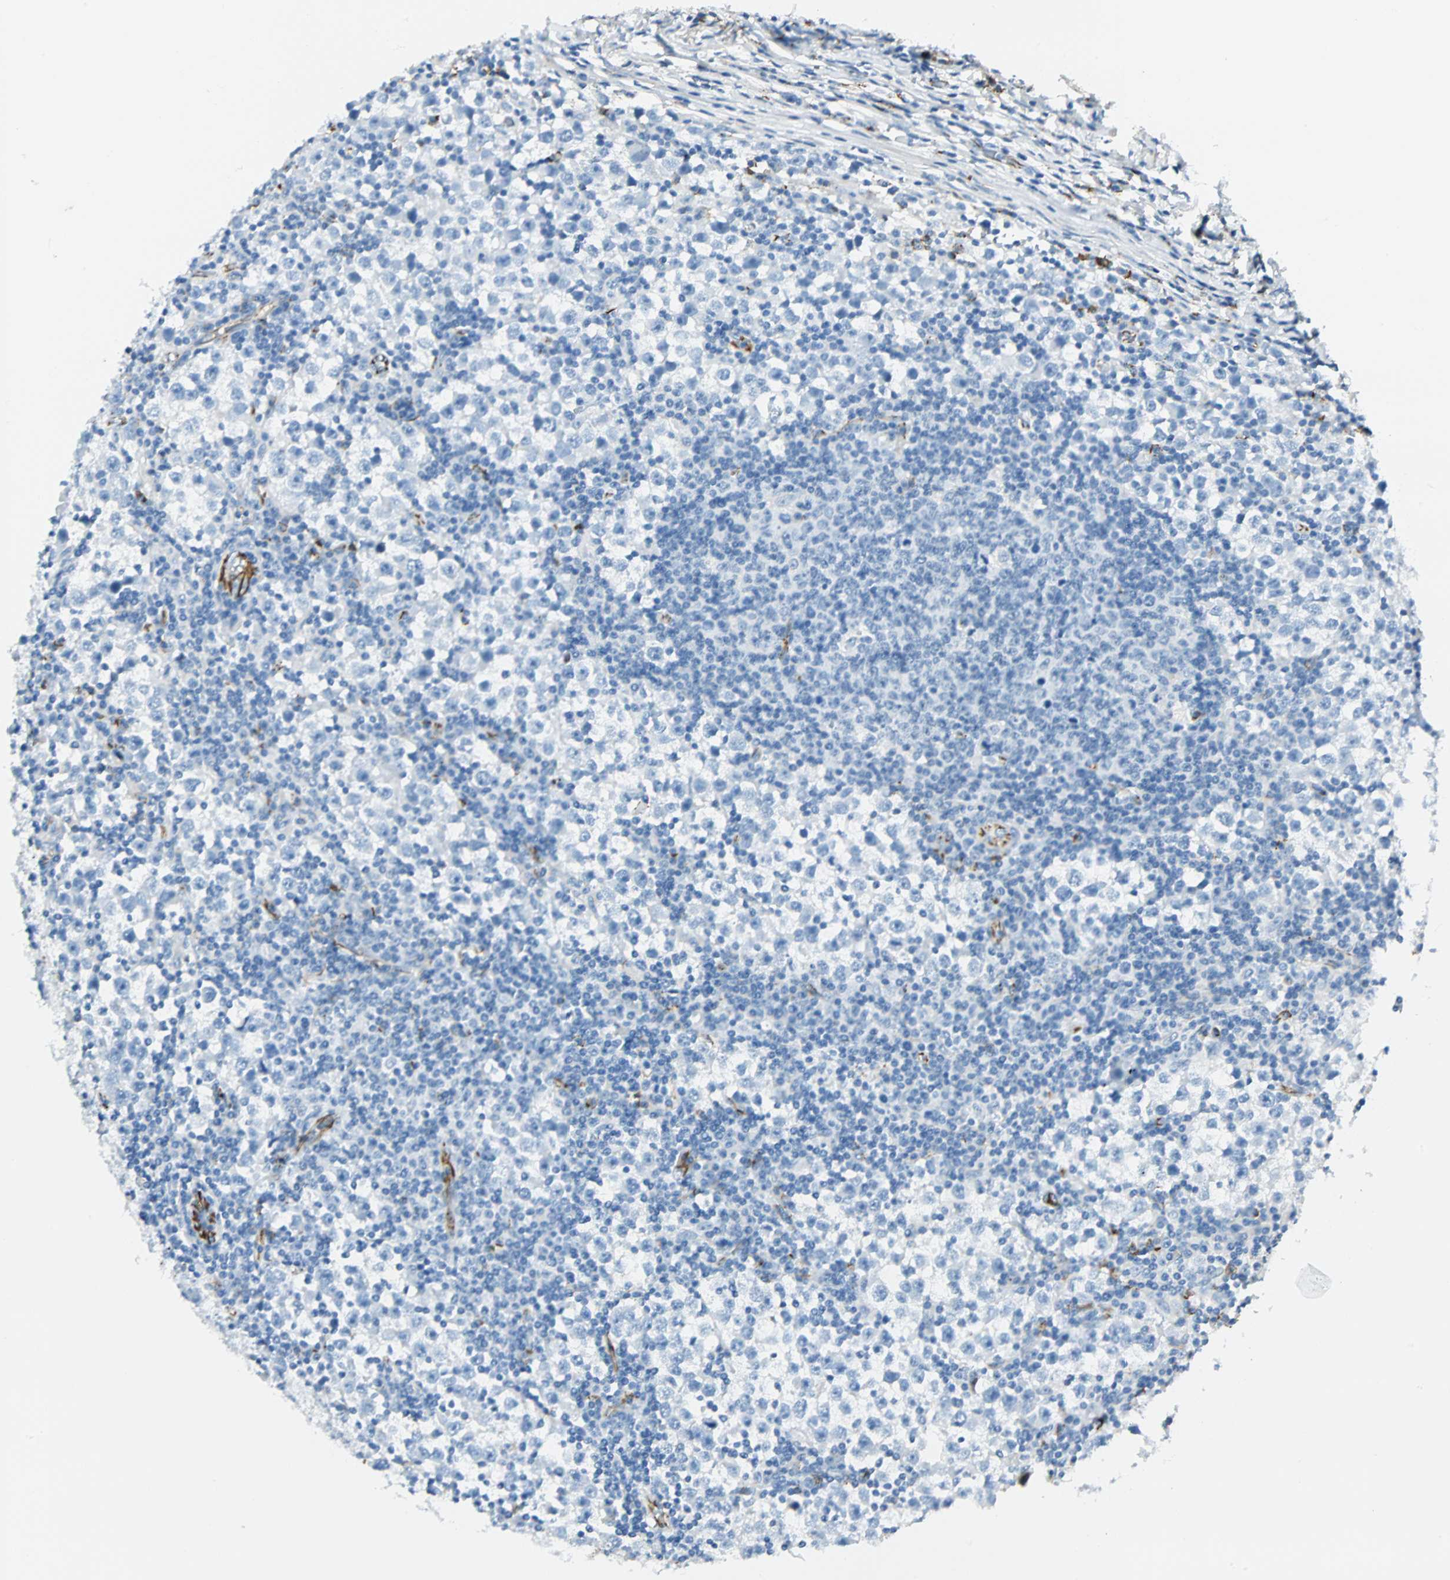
{"staining": {"intensity": "negative", "quantity": "none", "location": "none"}, "tissue": "testis cancer", "cell_type": "Tumor cells", "image_type": "cancer", "snomed": [{"axis": "morphology", "description": "Seminoma, NOS"}, {"axis": "topography", "description": "Testis"}], "caption": "The image shows no significant positivity in tumor cells of testis seminoma.", "gene": "VPS9D1", "patient": {"sex": "male", "age": 65}}